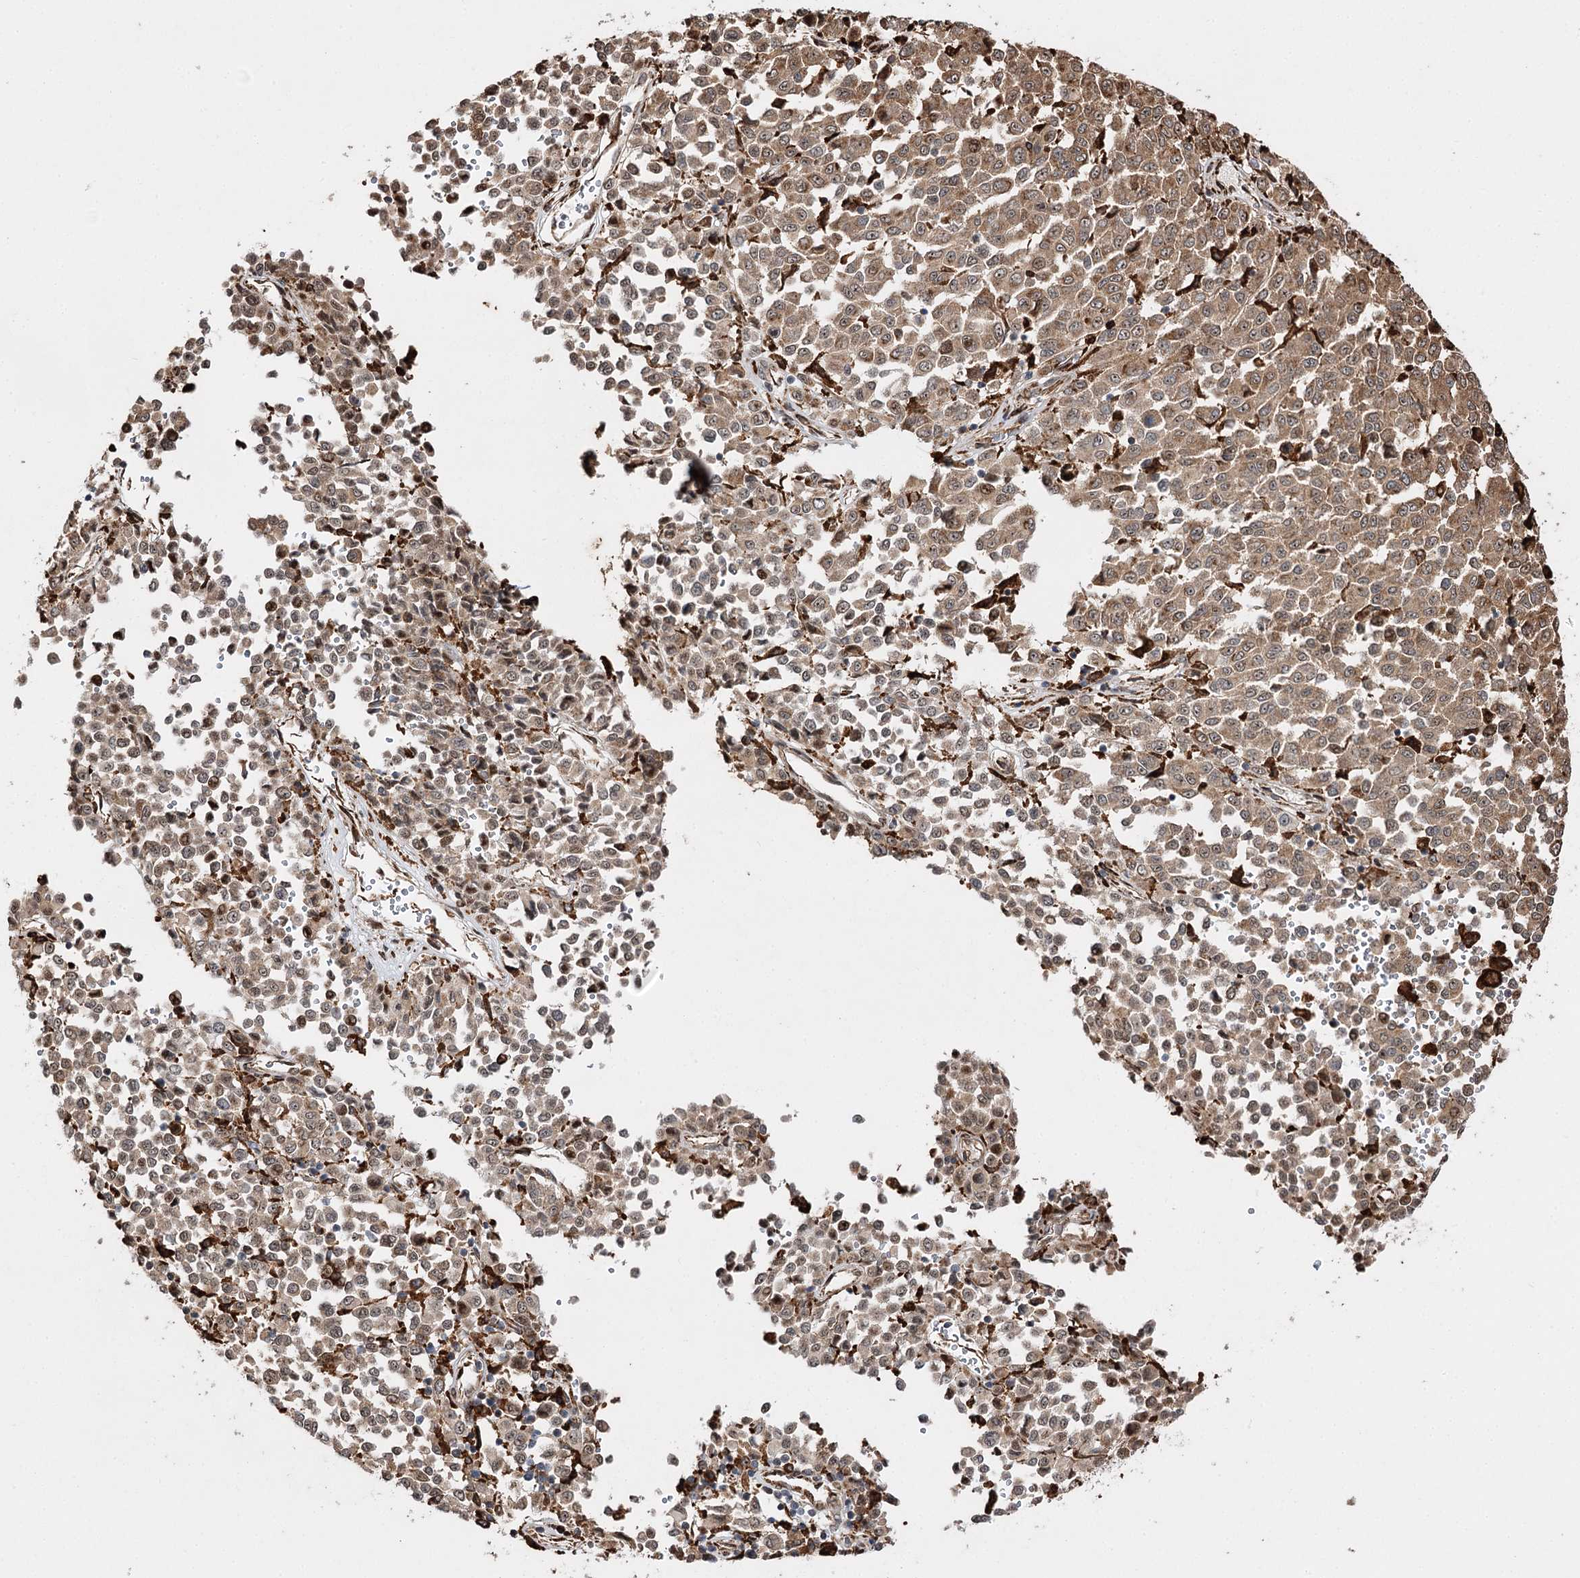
{"staining": {"intensity": "weak", "quantity": ">75%", "location": "cytoplasmic/membranous,nuclear"}, "tissue": "melanoma", "cell_type": "Tumor cells", "image_type": "cancer", "snomed": [{"axis": "morphology", "description": "Malignant melanoma, Metastatic site"}, {"axis": "topography", "description": "Pancreas"}], "caption": "Immunohistochemical staining of melanoma displays low levels of weak cytoplasmic/membranous and nuclear expression in approximately >75% of tumor cells.", "gene": "FANCL", "patient": {"sex": "female", "age": 30}}